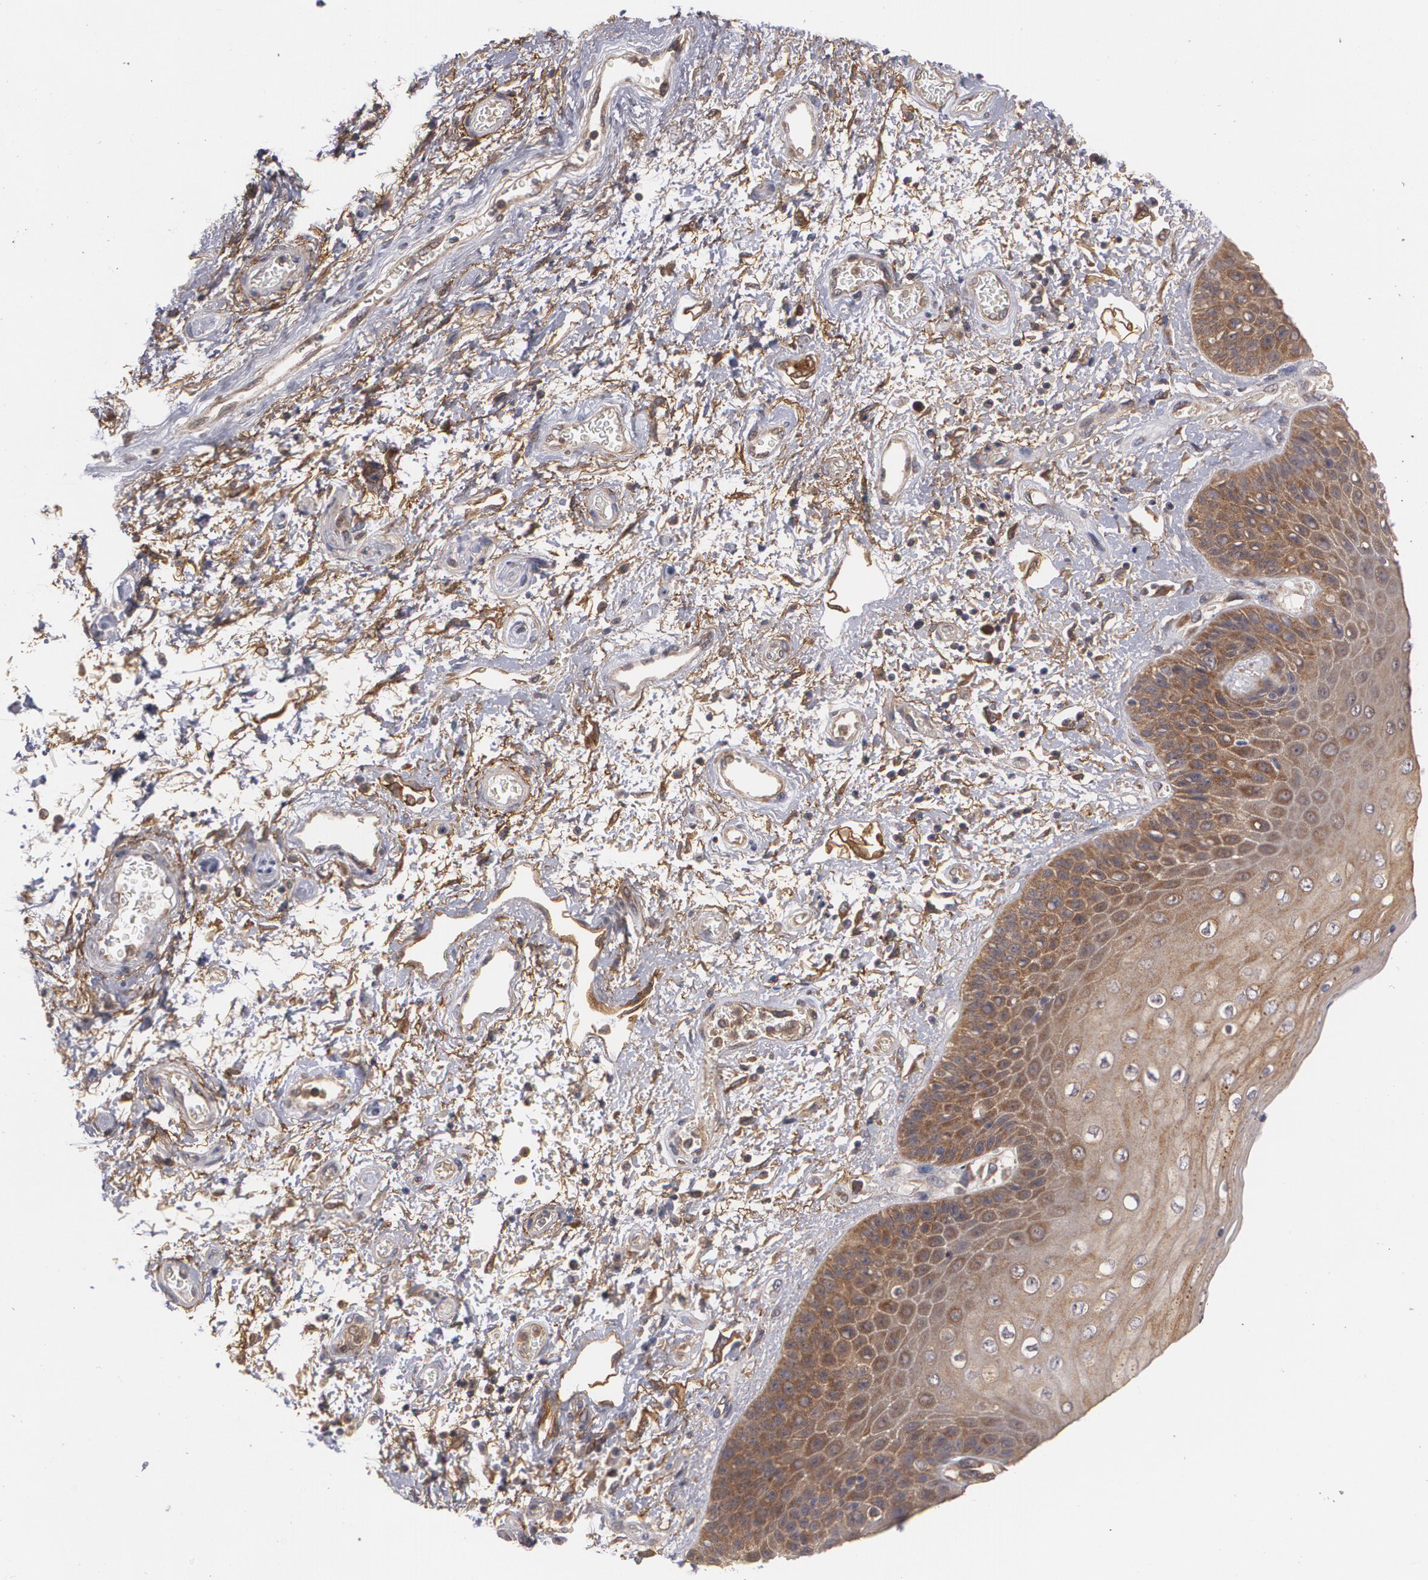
{"staining": {"intensity": "moderate", "quantity": ">75%", "location": "cytoplasmic/membranous"}, "tissue": "skin", "cell_type": "Epidermal cells", "image_type": "normal", "snomed": [{"axis": "morphology", "description": "Normal tissue, NOS"}, {"axis": "topography", "description": "Anal"}], "caption": "The photomicrograph reveals a brown stain indicating the presence of a protein in the cytoplasmic/membranous of epidermal cells in skin.", "gene": "BMP6", "patient": {"sex": "female", "age": 46}}